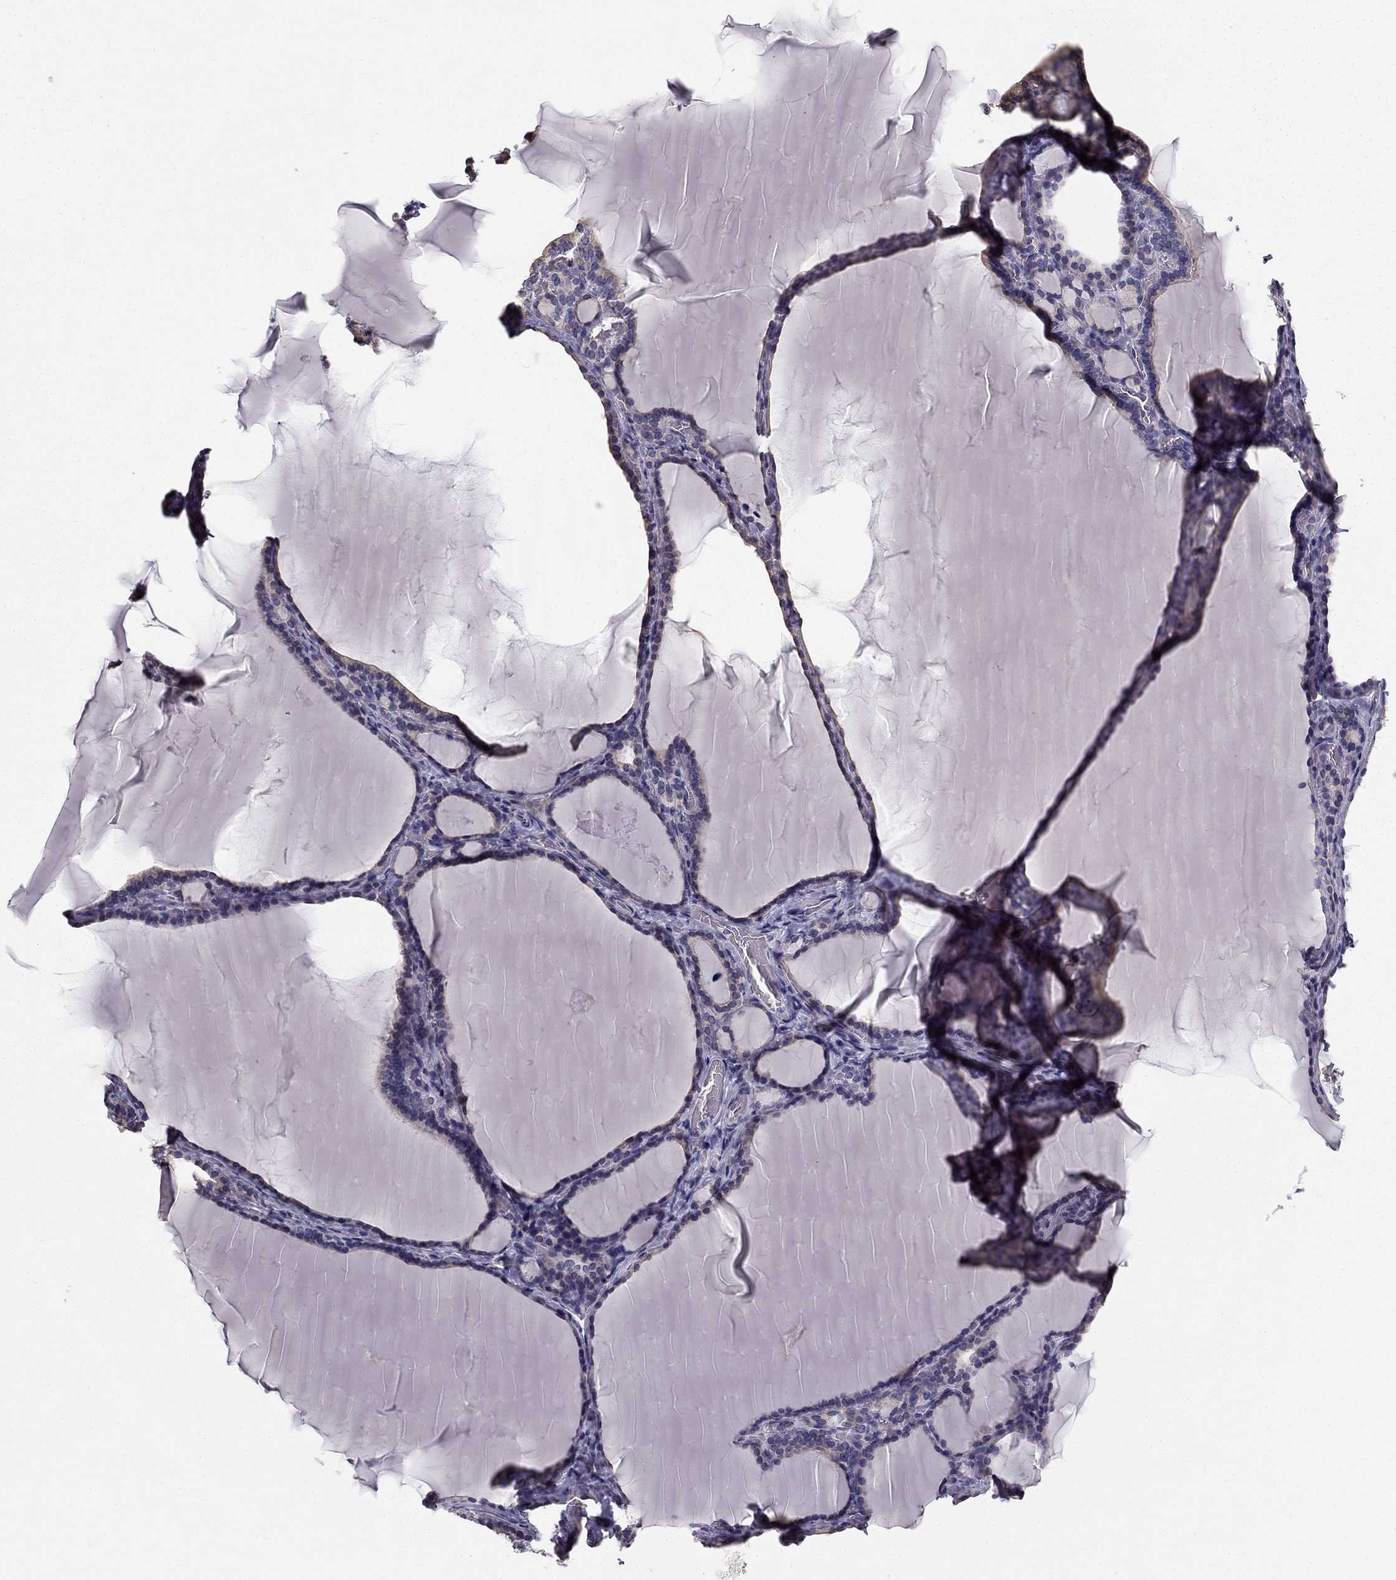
{"staining": {"intensity": "negative", "quantity": "none", "location": "none"}, "tissue": "thyroid gland", "cell_type": "Glandular cells", "image_type": "normal", "snomed": [{"axis": "morphology", "description": "Normal tissue, NOS"}, {"axis": "morphology", "description": "Hyperplasia, NOS"}, {"axis": "topography", "description": "Thyroid gland"}], "caption": "An image of human thyroid gland is negative for staining in glandular cells. (Brightfield microscopy of DAB immunohistochemistry at high magnification).", "gene": "CCDC40", "patient": {"sex": "female", "age": 27}}